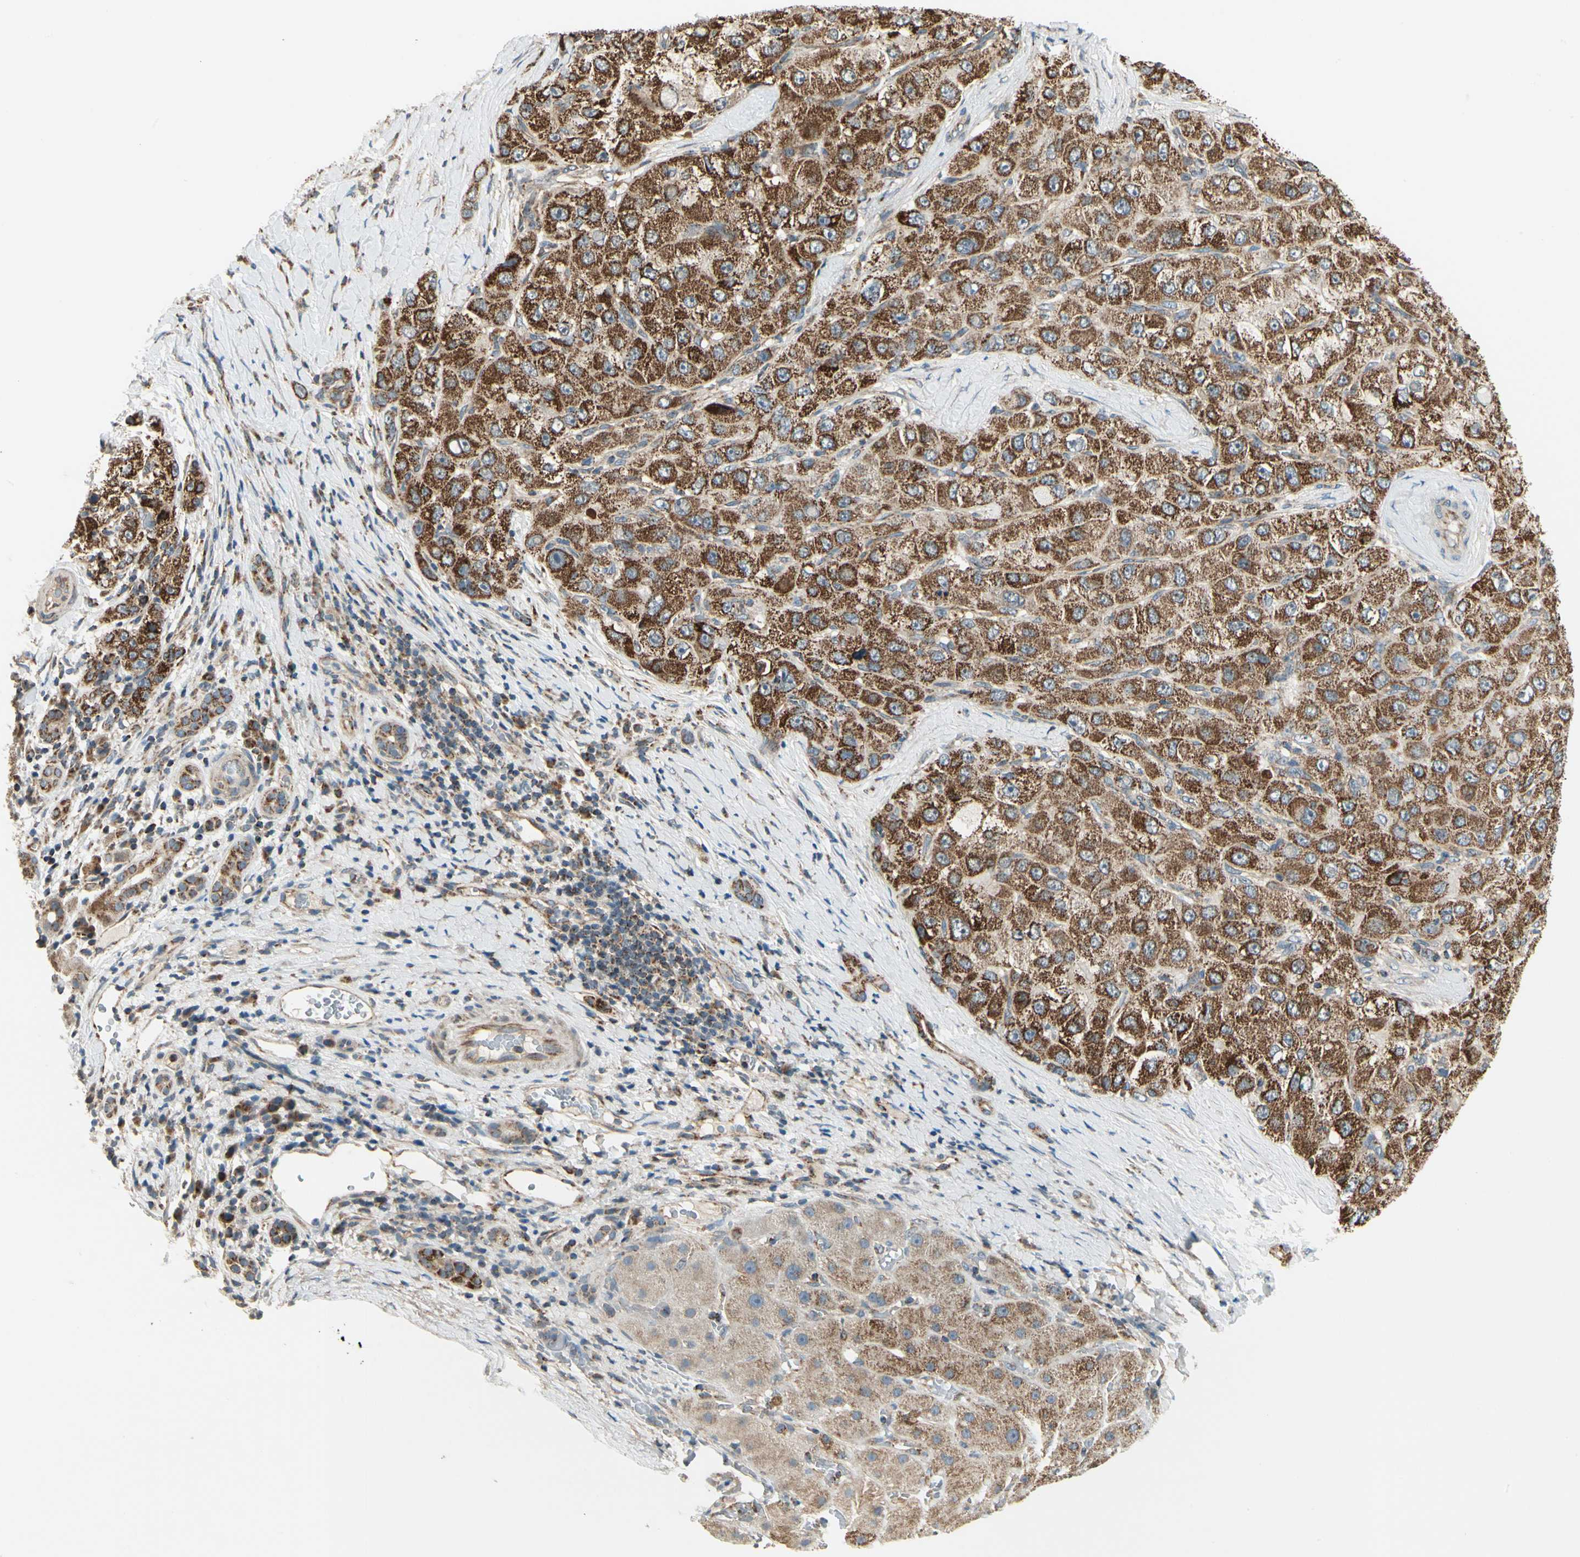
{"staining": {"intensity": "strong", "quantity": ">75%", "location": "cytoplasmic/membranous"}, "tissue": "liver cancer", "cell_type": "Tumor cells", "image_type": "cancer", "snomed": [{"axis": "morphology", "description": "Carcinoma, Hepatocellular, NOS"}, {"axis": "topography", "description": "Liver"}], "caption": "This image shows immunohistochemistry staining of human liver cancer (hepatocellular carcinoma), with high strong cytoplasmic/membranous expression in about >75% of tumor cells.", "gene": "EPHB3", "patient": {"sex": "male", "age": 80}}